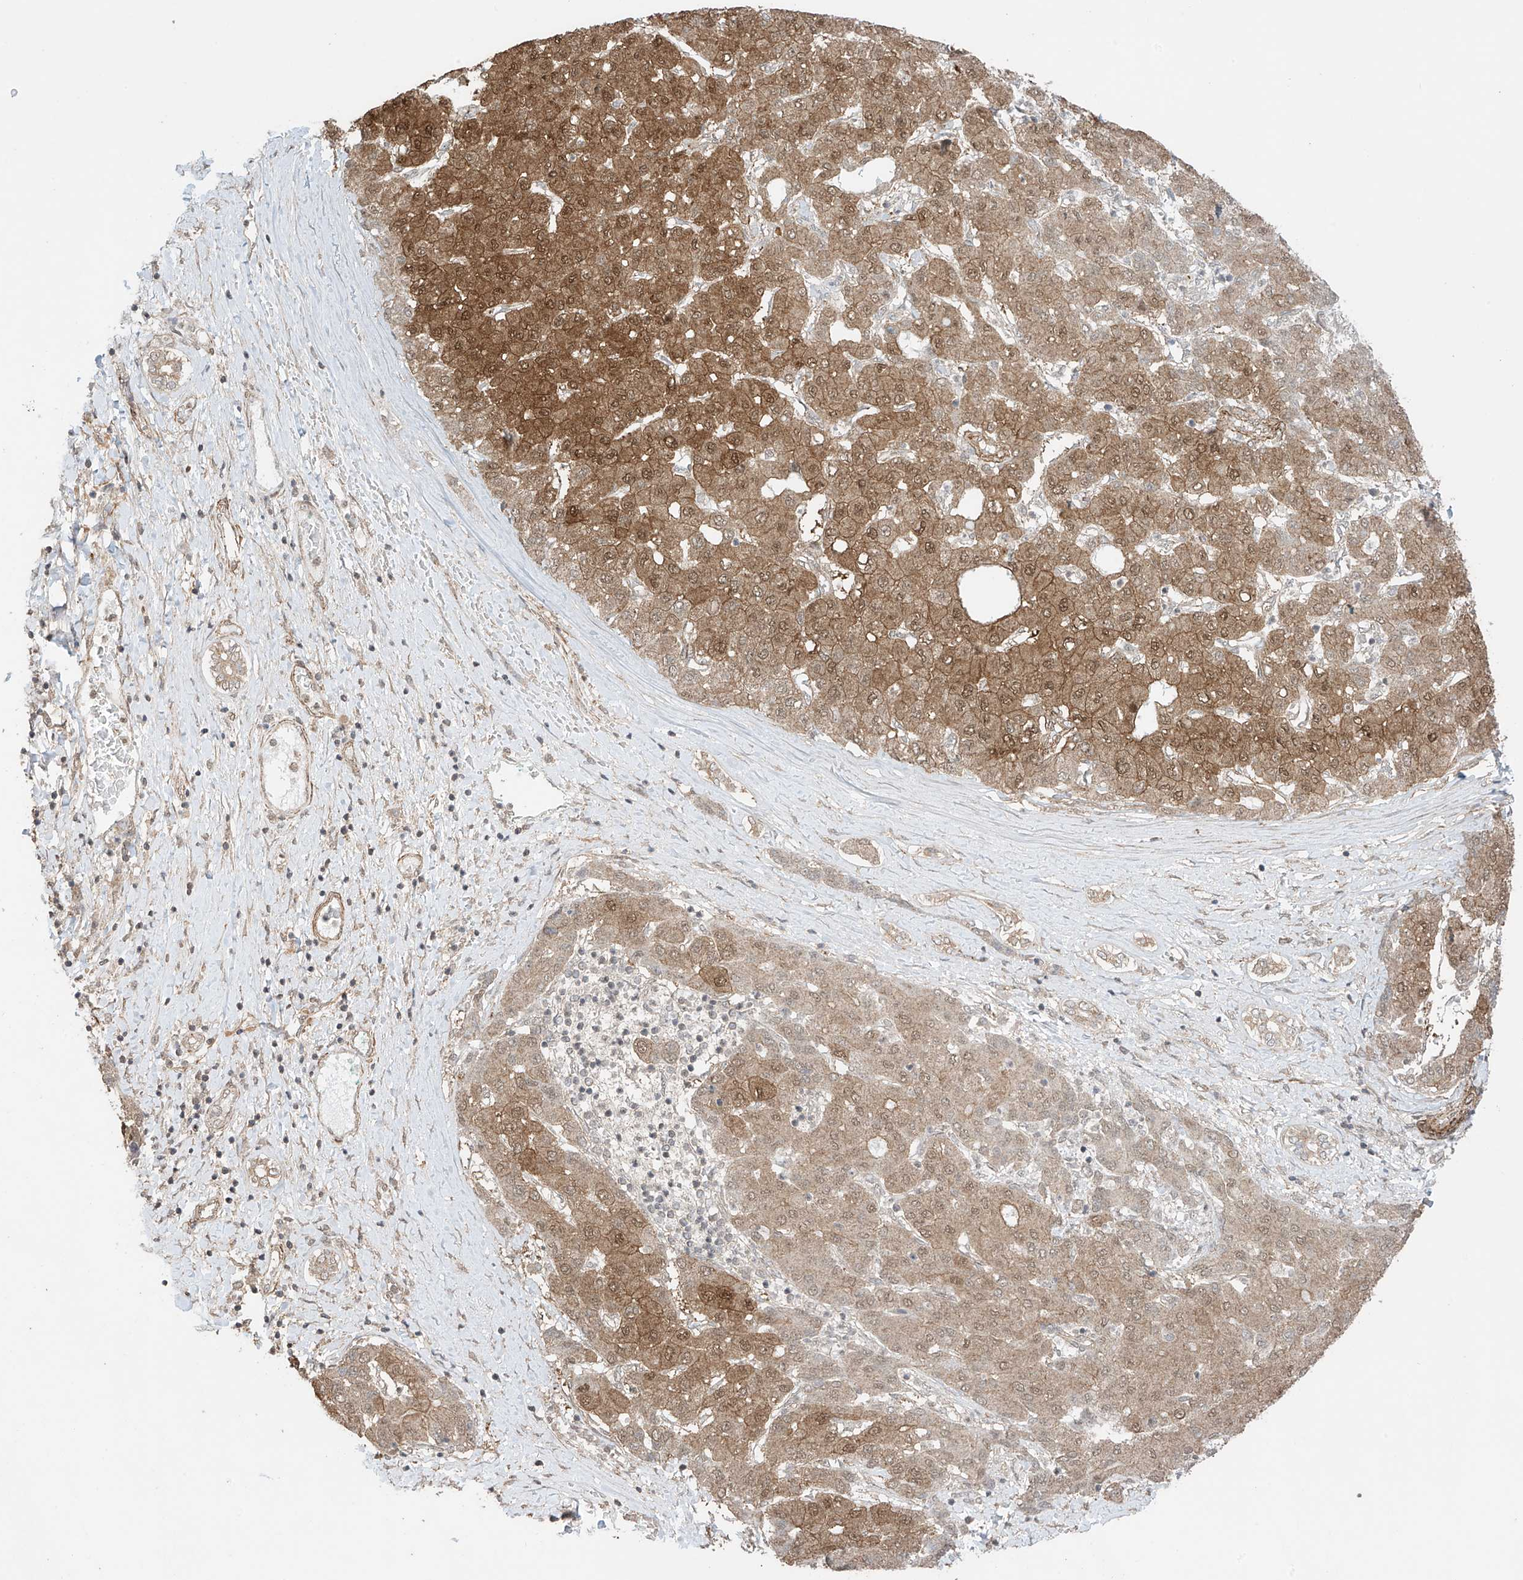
{"staining": {"intensity": "moderate", "quantity": ">75%", "location": "cytoplasmic/membranous,nuclear"}, "tissue": "liver cancer", "cell_type": "Tumor cells", "image_type": "cancer", "snomed": [{"axis": "morphology", "description": "Carcinoma, Hepatocellular, NOS"}, {"axis": "topography", "description": "Liver"}], "caption": "This is an image of immunohistochemistry (IHC) staining of liver cancer (hepatocellular carcinoma), which shows moderate staining in the cytoplasmic/membranous and nuclear of tumor cells.", "gene": "TTLL5", "patient": {"sex": "male", "age": 65}}